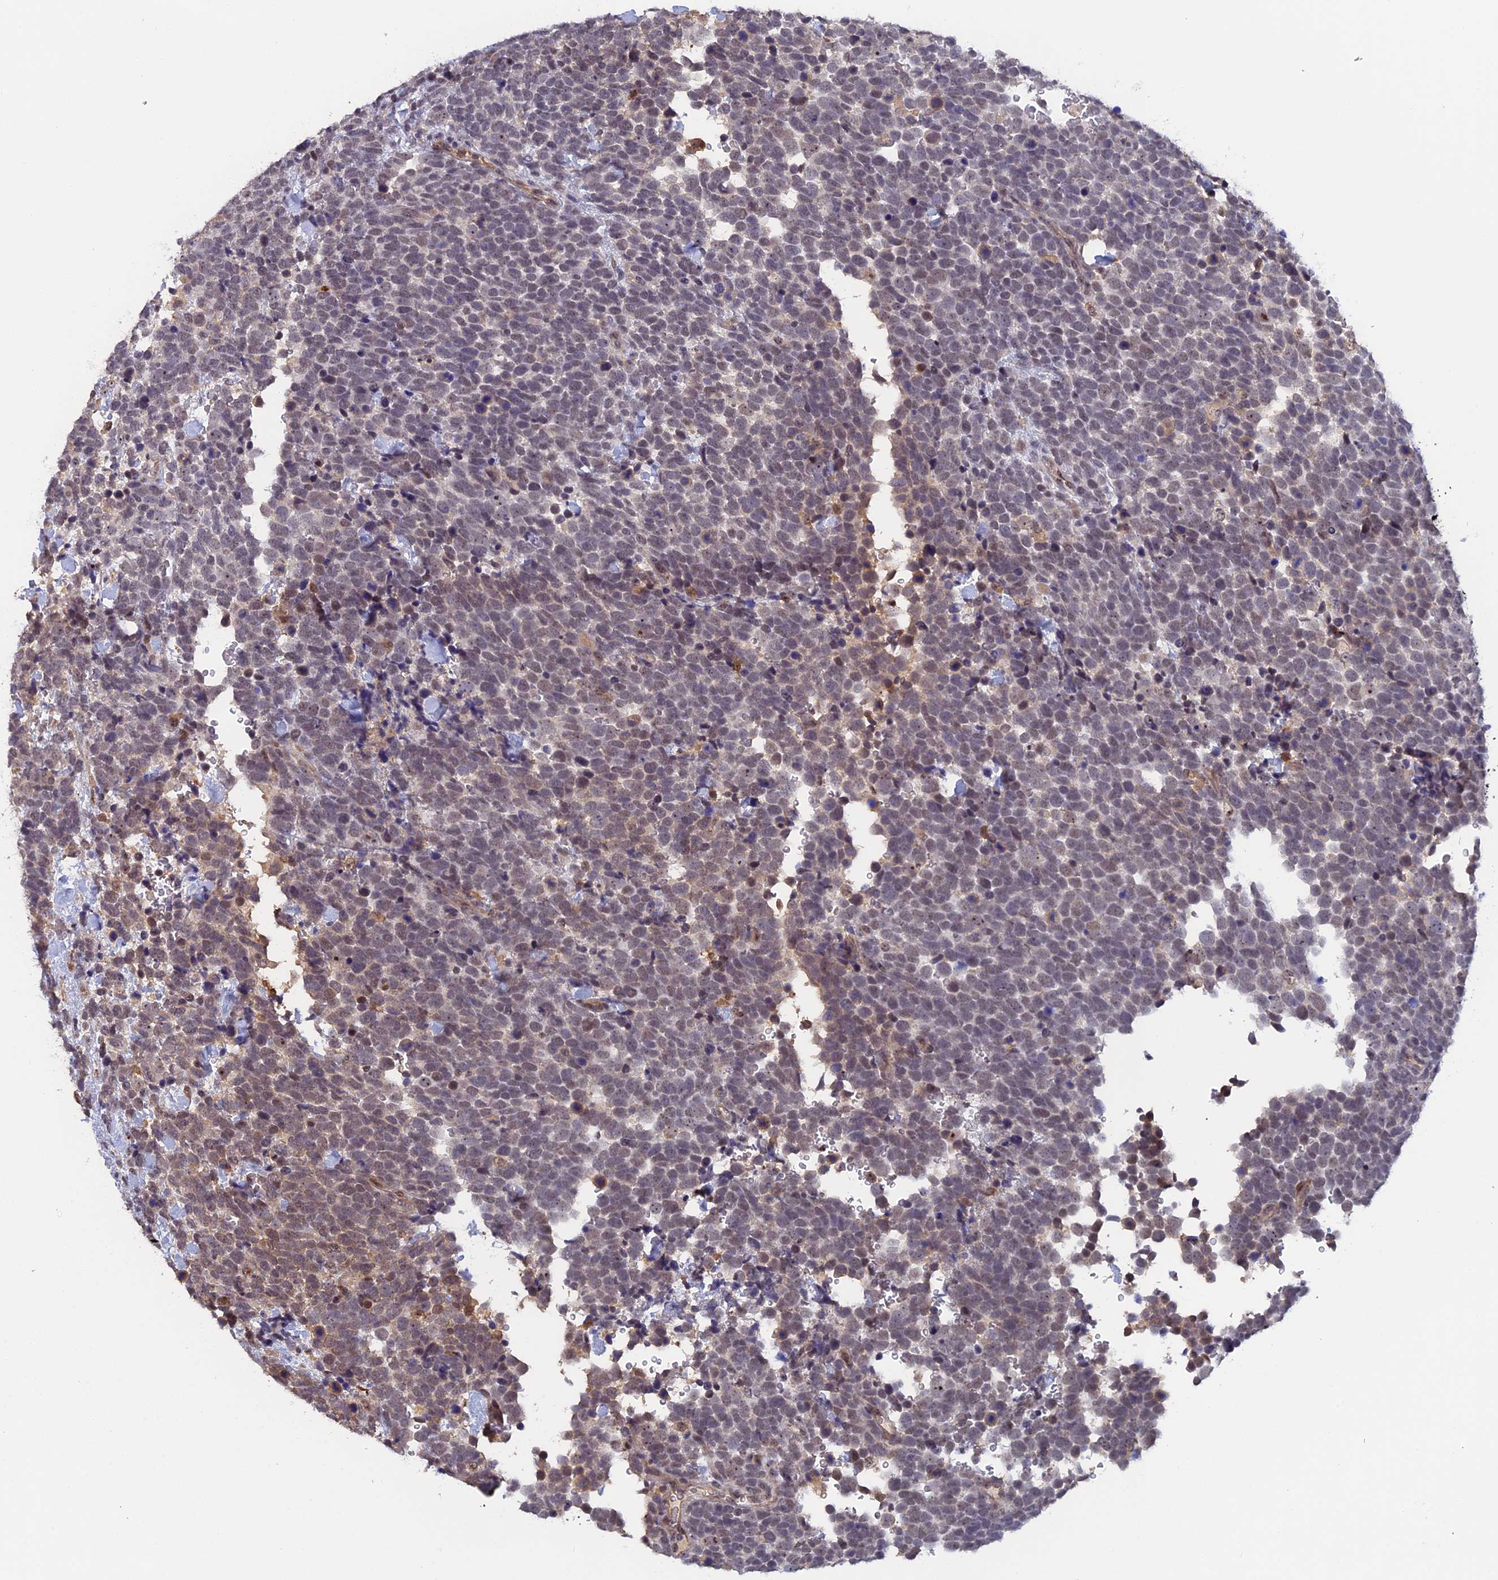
{"staining": {"intensity": "moderate", "quantity": "<25%", "location": "nuclear"}, "tissue": "urothelial cancer", "cell_type": "Tumor cells", "image_type": "cancer", "snomed": [{"axis": "morphology", "description": "Urothelial carcinoma, High grade"}, {"axis": "topography", "description": "Urinary bladder"}], "caption": "DAB (3,3'-diaminobenzidine) immunohistochemical staining of high-grade urothelial carcinoma shows moderate nuclear protein expression in about <25% of tumor cells.", "gene": "FAM98C", "patient": {"sex": "female", "age": 82}}